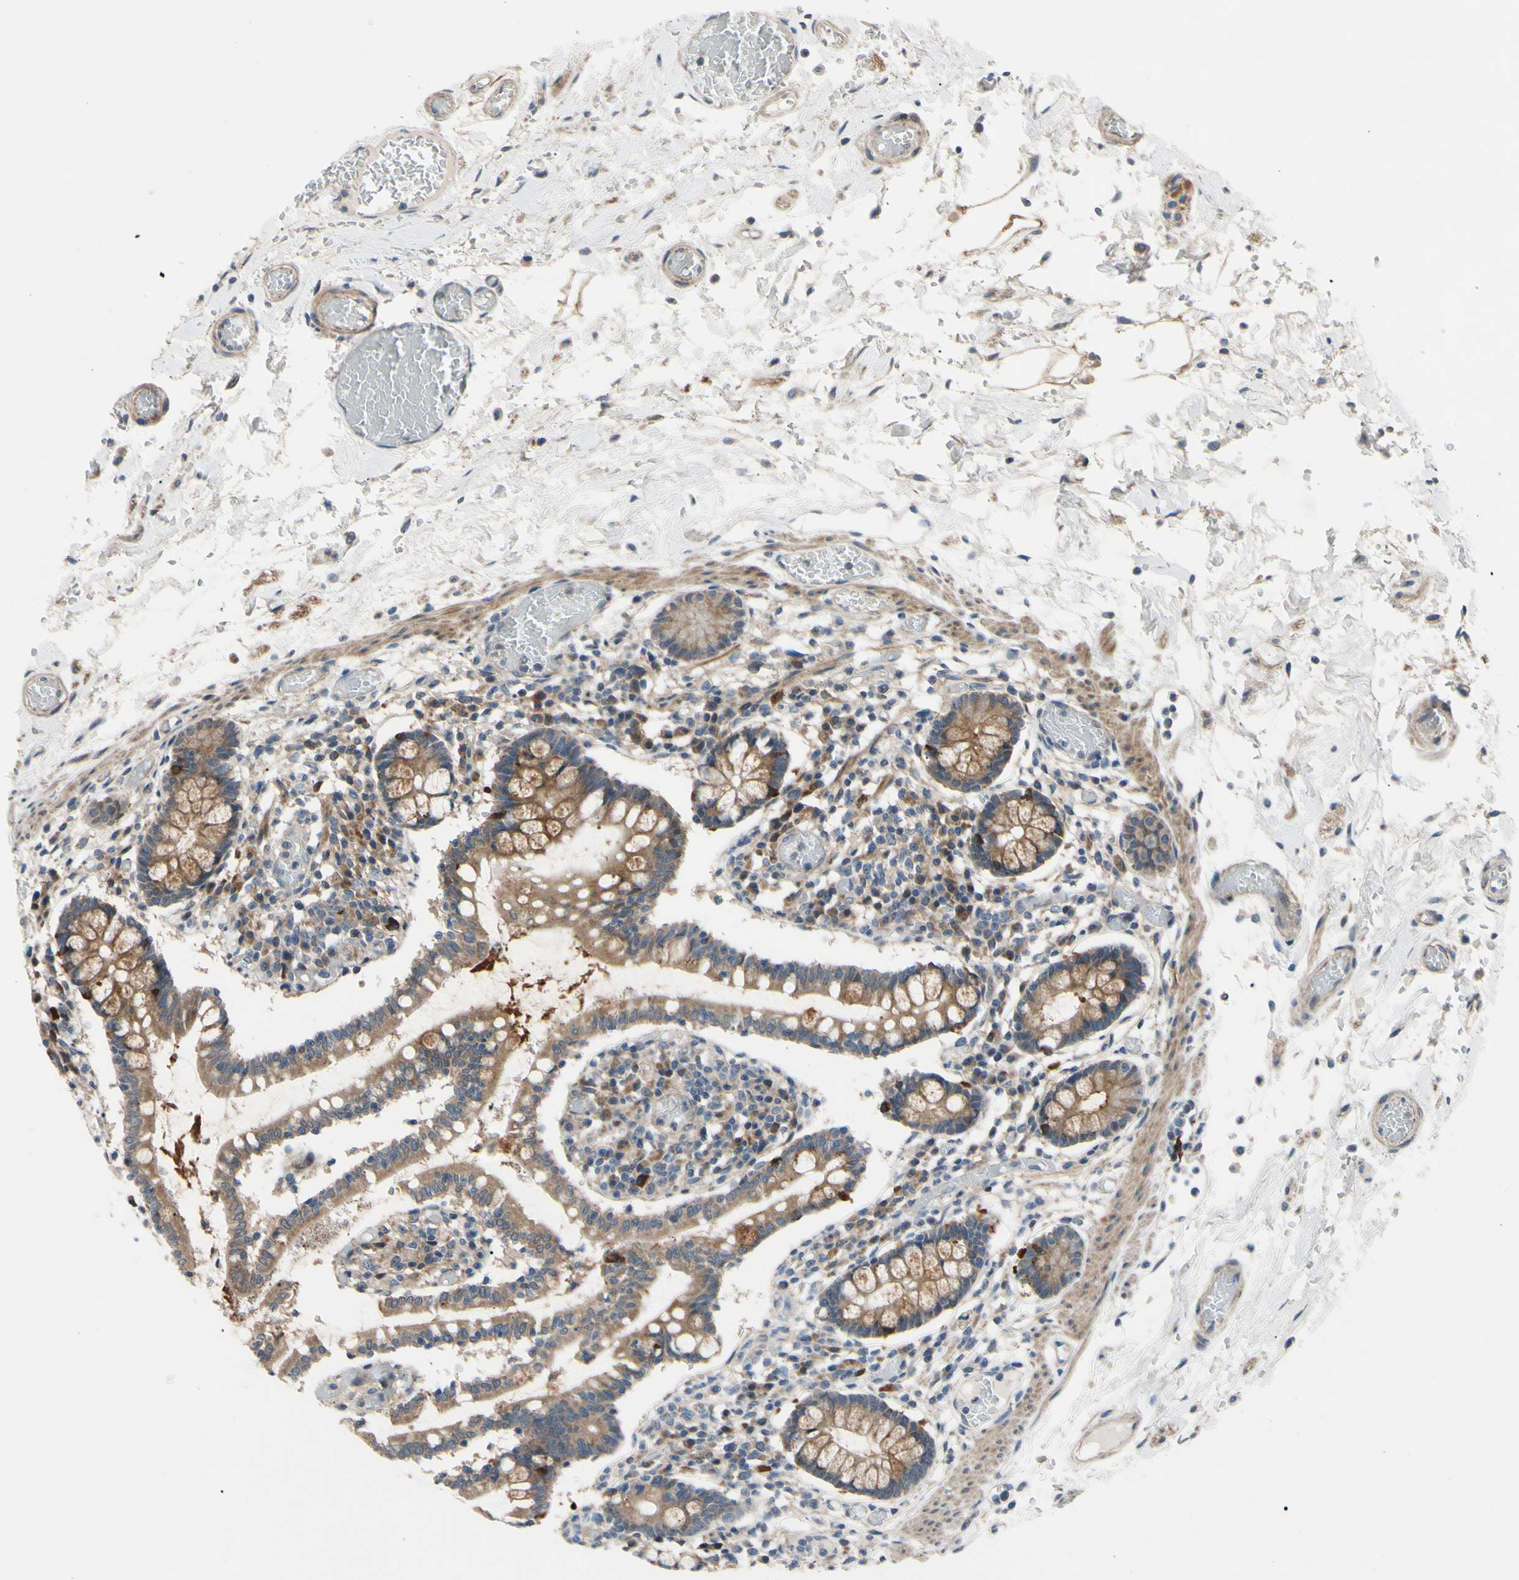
{"staining": {"intensity": "moderate", "quantity": ">75%", "location": "cytoplasmic/membranous"}, "tissue": "small intestine", "cell_type": "Glandular cells", "image_type": "normal", "snomed": [{"axis": "morphology", "description": "Normal tissue, NOS"}, {"axis": "topography", "description": "Small intestine"}], "caption": "This histopathology image exhibits unremarkable small intestine stained with immunohistochemistry (IHC) to label a protein in brown. The cytoplasmic/membranous of glandular cells show moderate positivity for the protein. Nuclei are counter-stained blue.", "gene": "SVIL", "patient": {"sex": "female", "age": 61}}